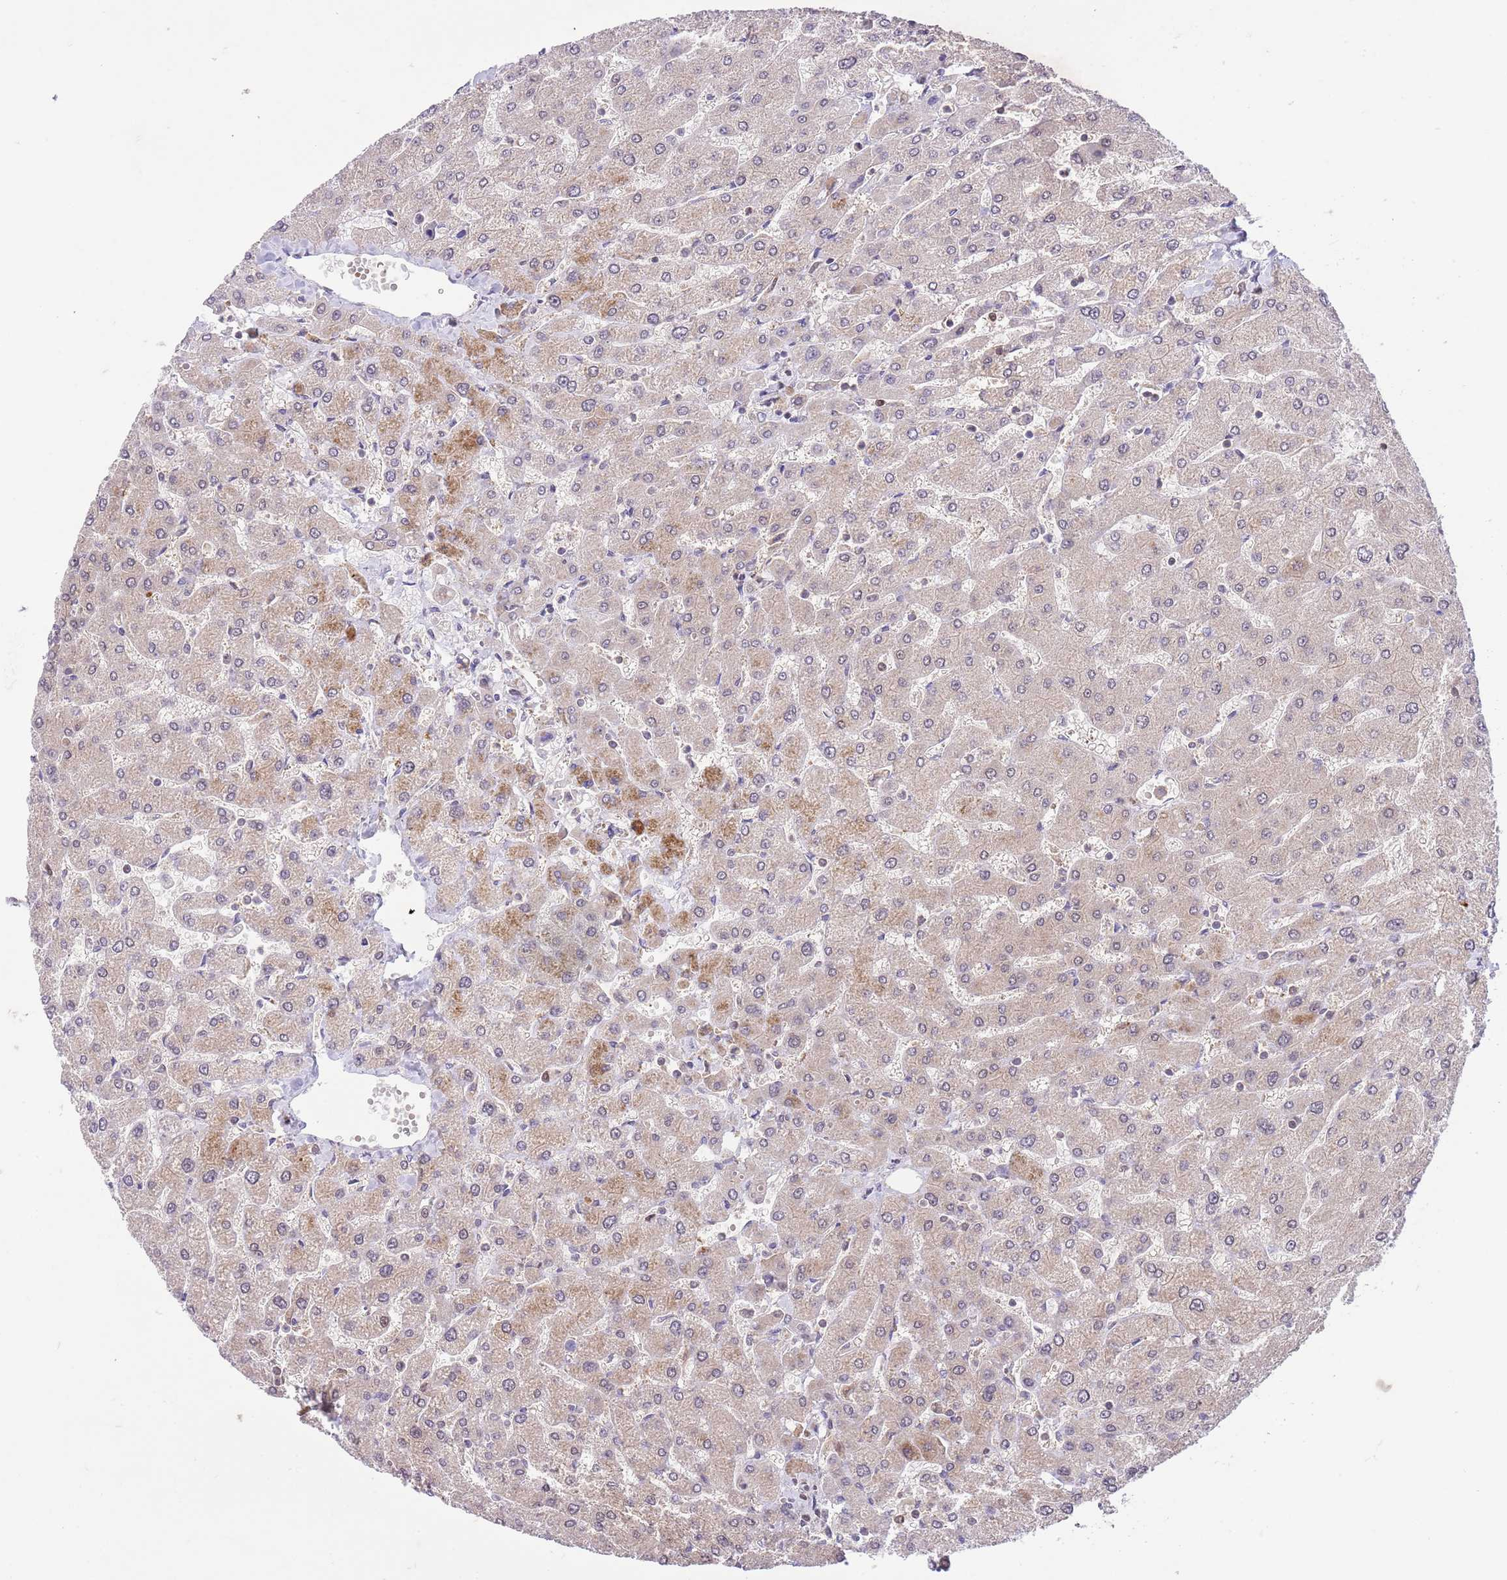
{"staining": {"intensity": "moderate", "quantity": ">75%", "location": "cytoplasmic/membranous,nuclear"}, "tissue": "liver", "cell_type": "Cholangiocytes", "image_type": "normal", "snomed": [{"axis": "morphology", "description": "Normal tissue, NOS"}, {"axis": "topography", "description": "Liver"}], "caption": "IHC of benign liver displays medium levels of moderate cytoplasmic/membranous,nuclear expression in approximately >75% of cholangiocytes.", "gene": "HDHD2", "patient": {"sex": "male", "age": 55}}